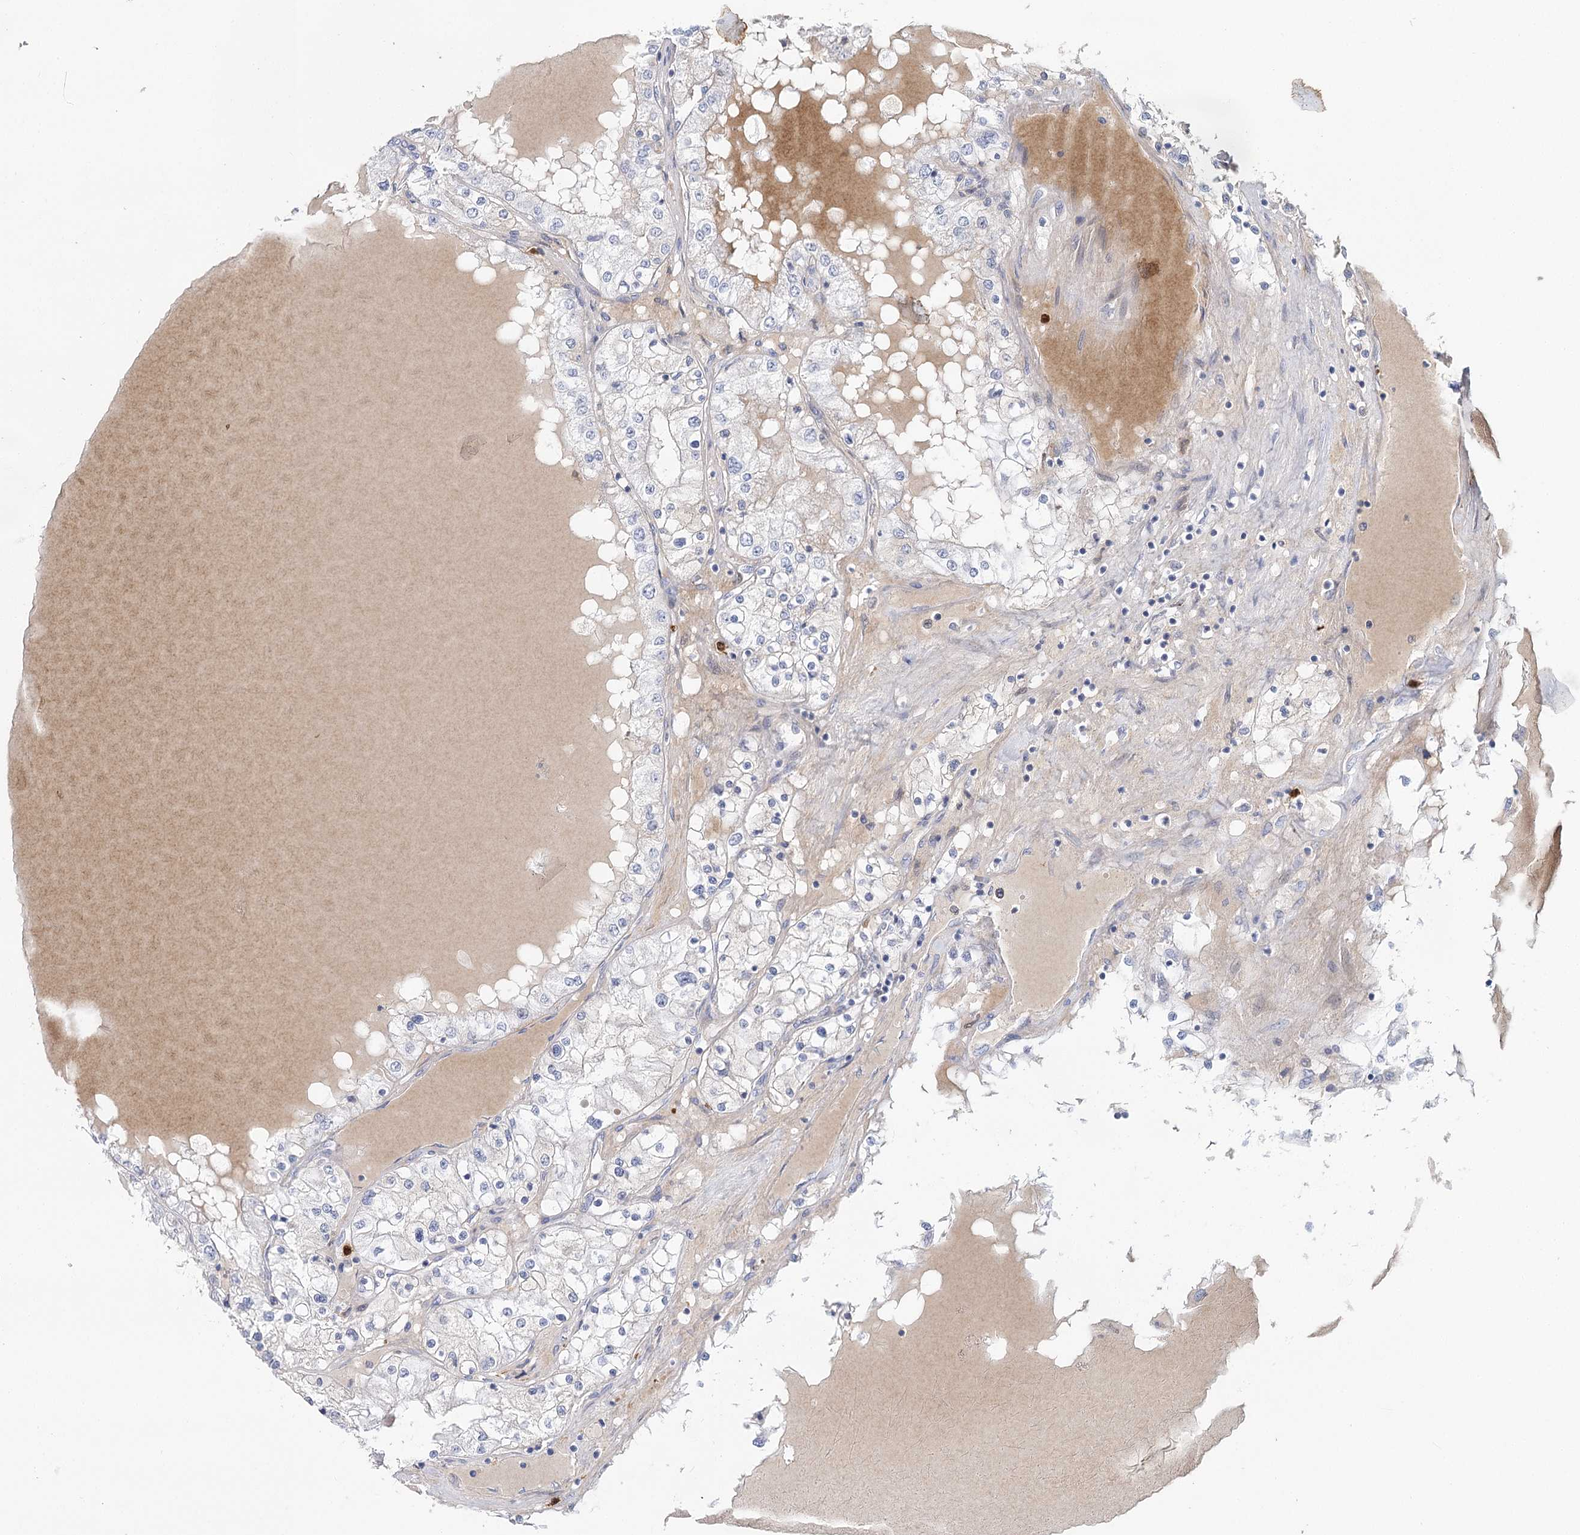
{"staining": {"intensity": "negative", "quantity": "none", "location": "none"}, "tissue": "renal cancer", "cell_type": "Tumor cells", "image_type": "cancer", "snomed": [{"axis": "morphology", "description": "Adenocarcinoma, NOS"}, {"axis": "topography", "description": "Kidney"}], "caption": "An immunohistochemistry (IHC) histopathology image of adenocarcinoma (renal) is shown. There is no staining in tumor cells of adenocarcinoma (renal).", "gene": "EPB41L5", "patient": {"sex": "male", "age": 68}}